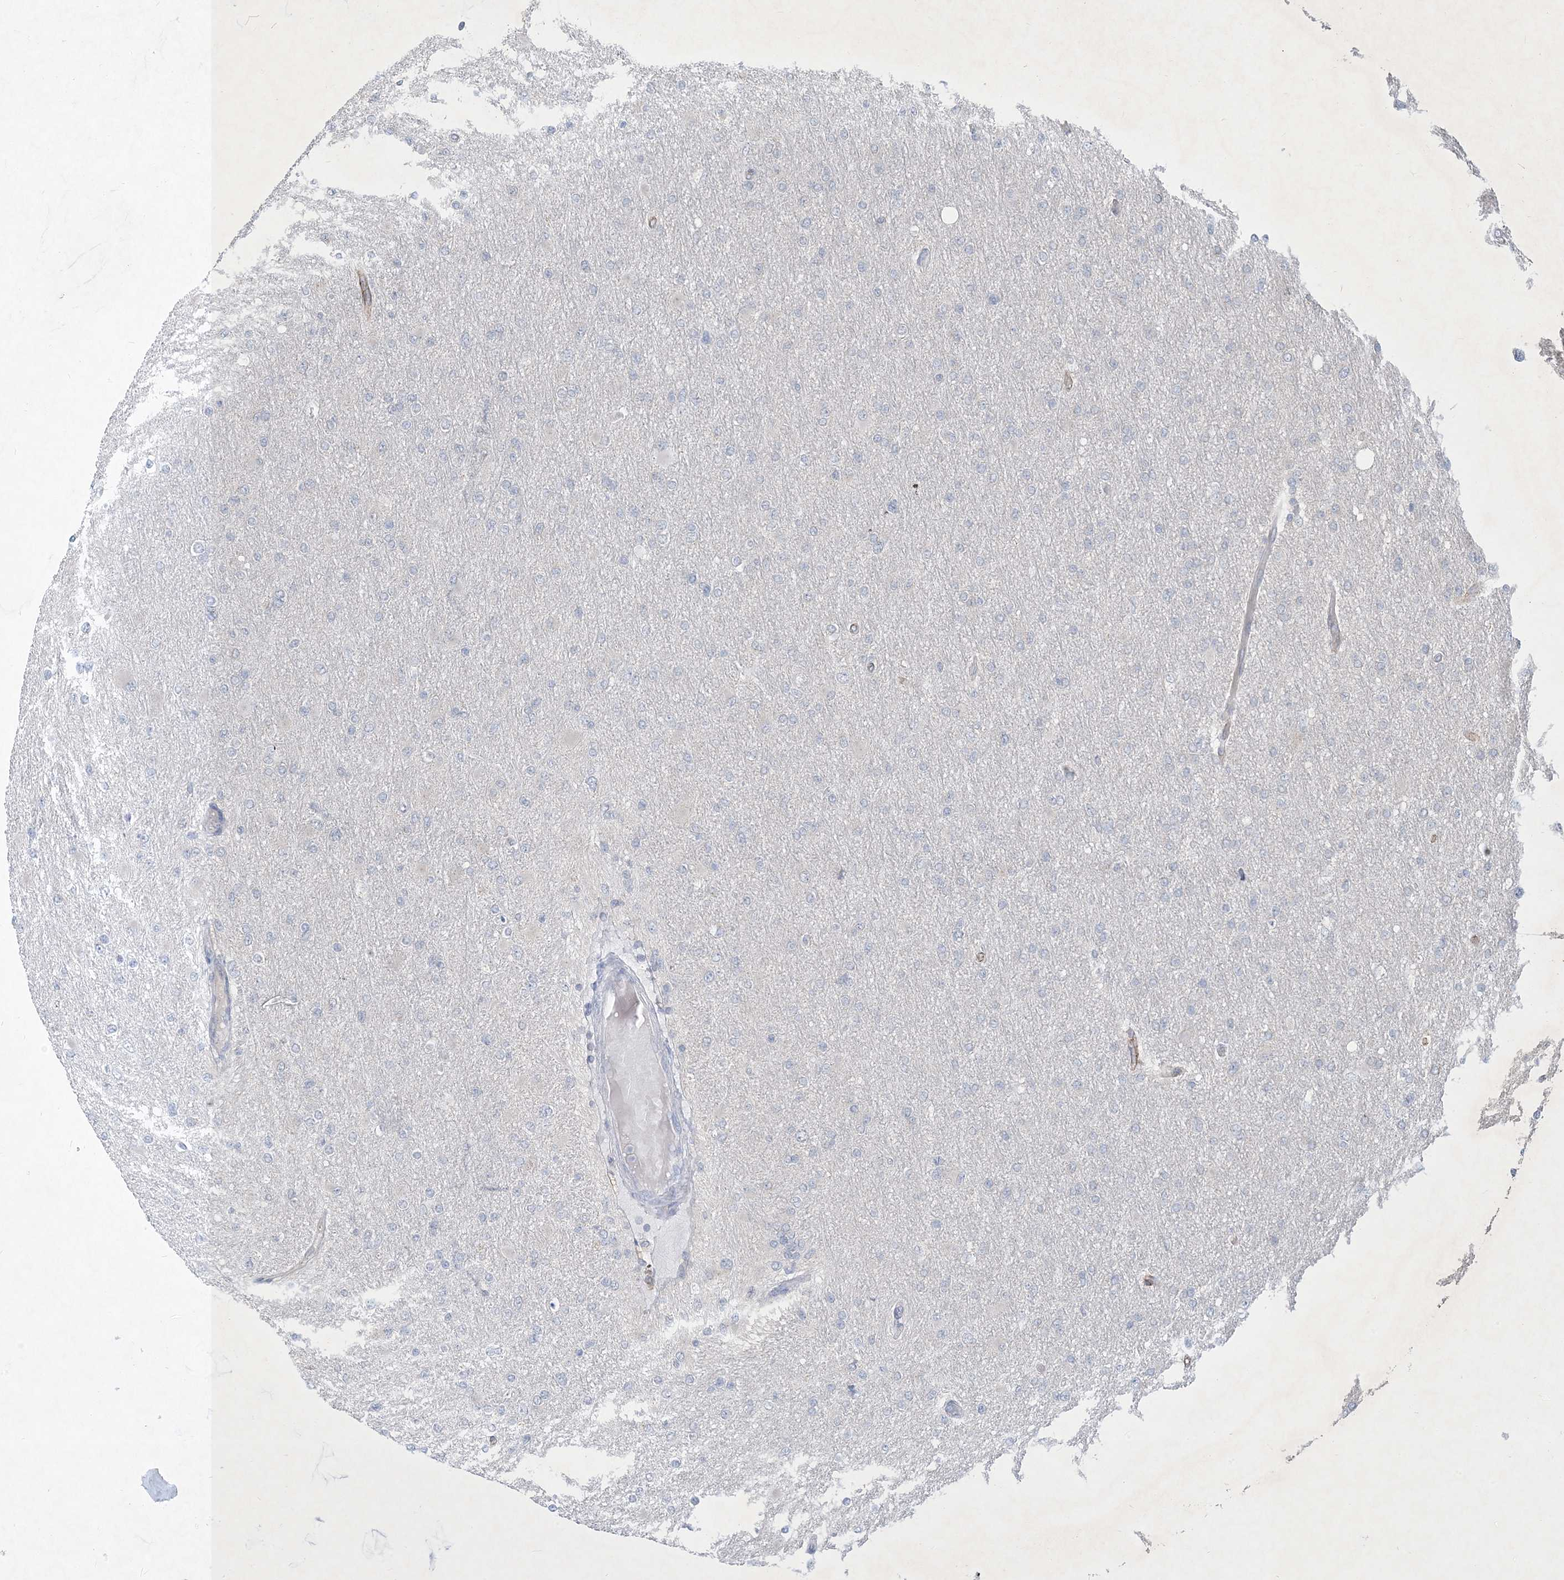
{"staining": {"intensity": "negative", "quantity": "none", "location": "none"}, "tissue": "glioma", "cell_type": "Tumor cells", "image_type": "cancer", "snomed": [{"axis": "morphology", "description": "Glioma, malignant, High grade"}, {"axis": "topography", "description": "Cerebral cortex"}], "caption": "Protein analysis of glioma displays no significant staining in tumor cells.", "gene": "CCDC14", "patient": {"sex": "female", "age": 36}}